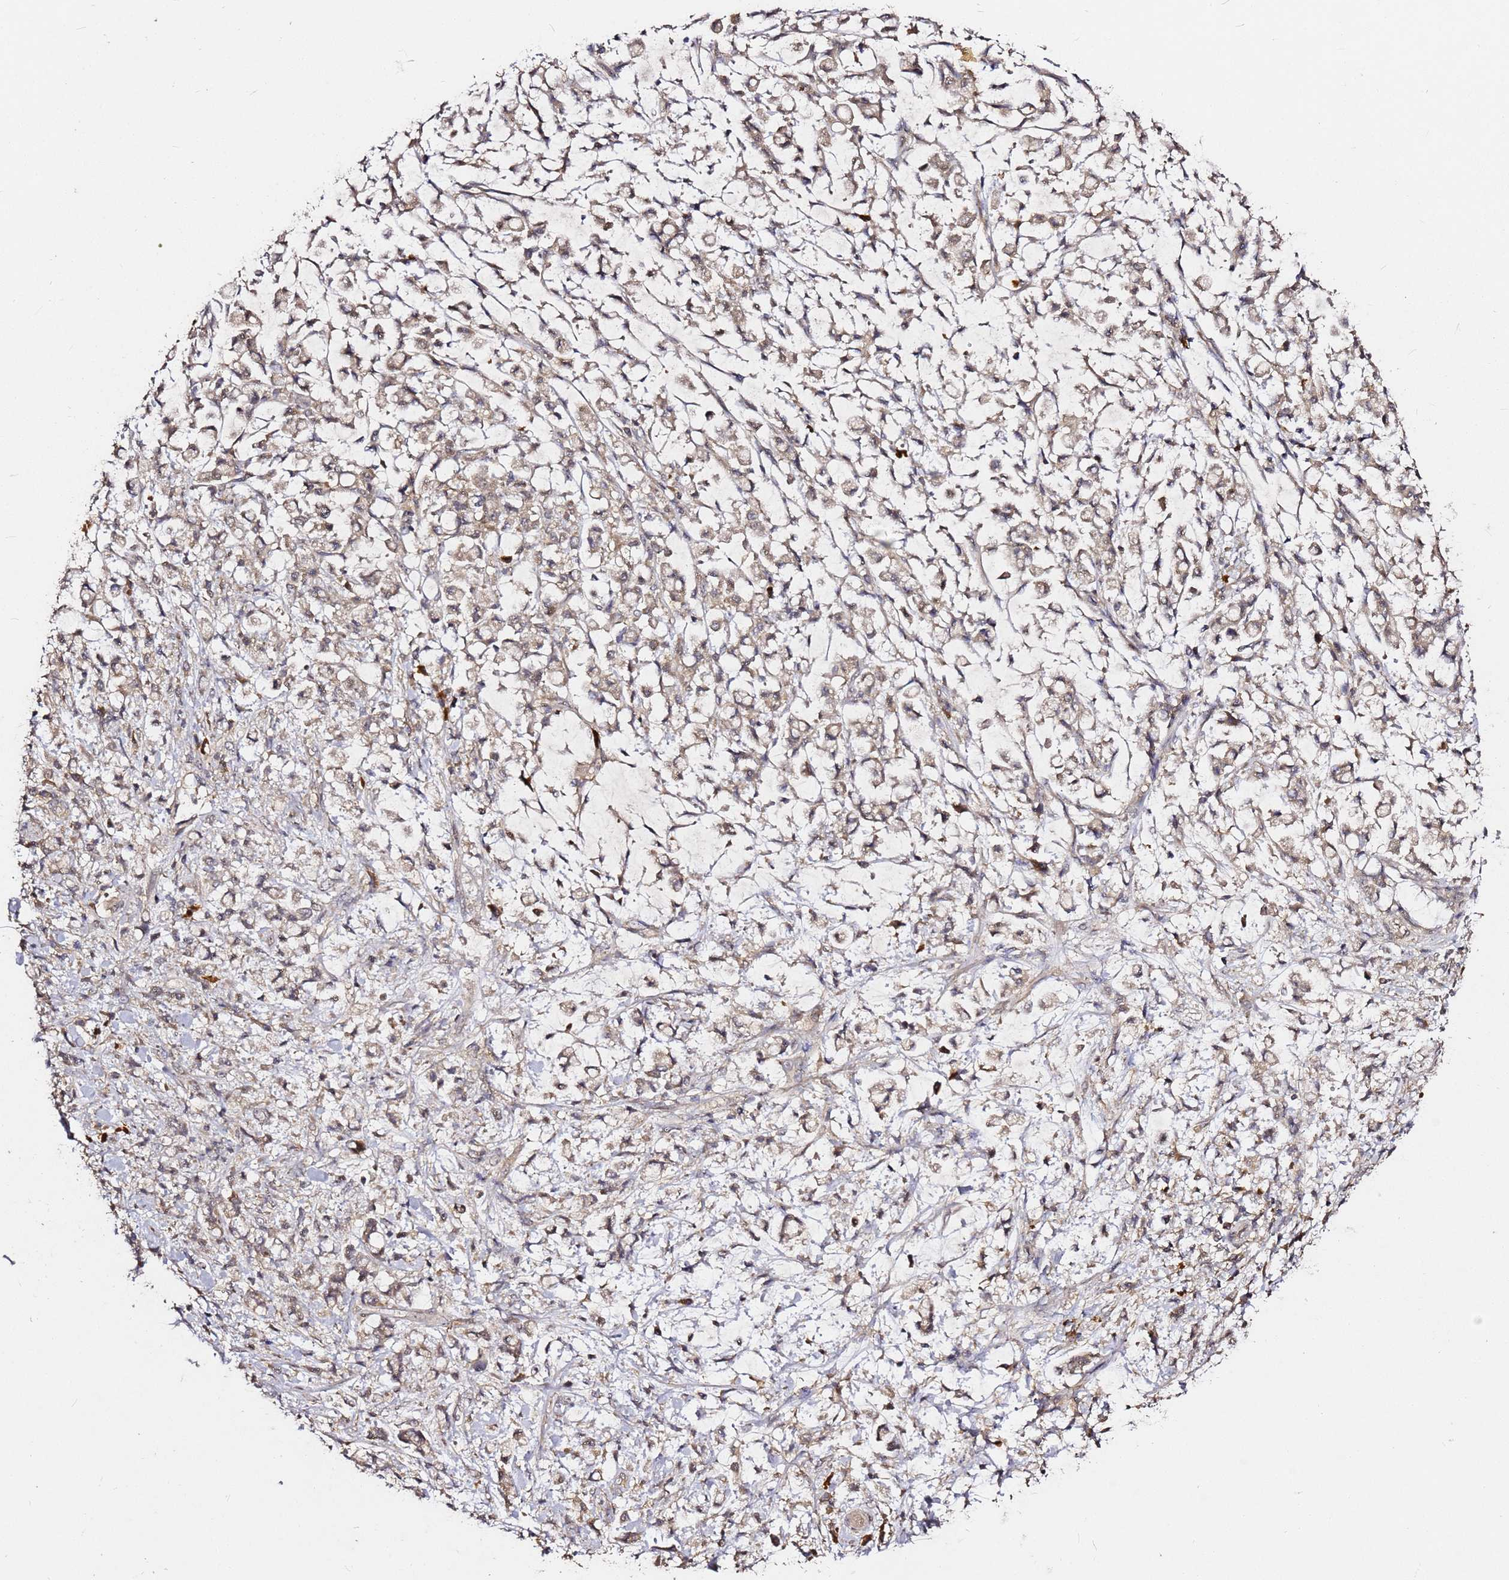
{"staining": {"intensity": "moderate", "quantity": ">75%", "location": "cytoplasmic/membranous"}, "tissue": "stomach cancer", "cell_type": "Tumor cells", "image_type": "cancer", "snomed": [{"axis": "morphology", "description": "Adenocarcinoma, NOS"}, {"axis": "topography", "description": "Stomach"}], "caption": "Protein analysis of stomach adenocarcinoma tissue exhibits moderate cytoplasmic/membranous positivity in about >75% of tumor cells.", "gene": "C6orf136", "patient": {"sex": "female", "age": 60}}